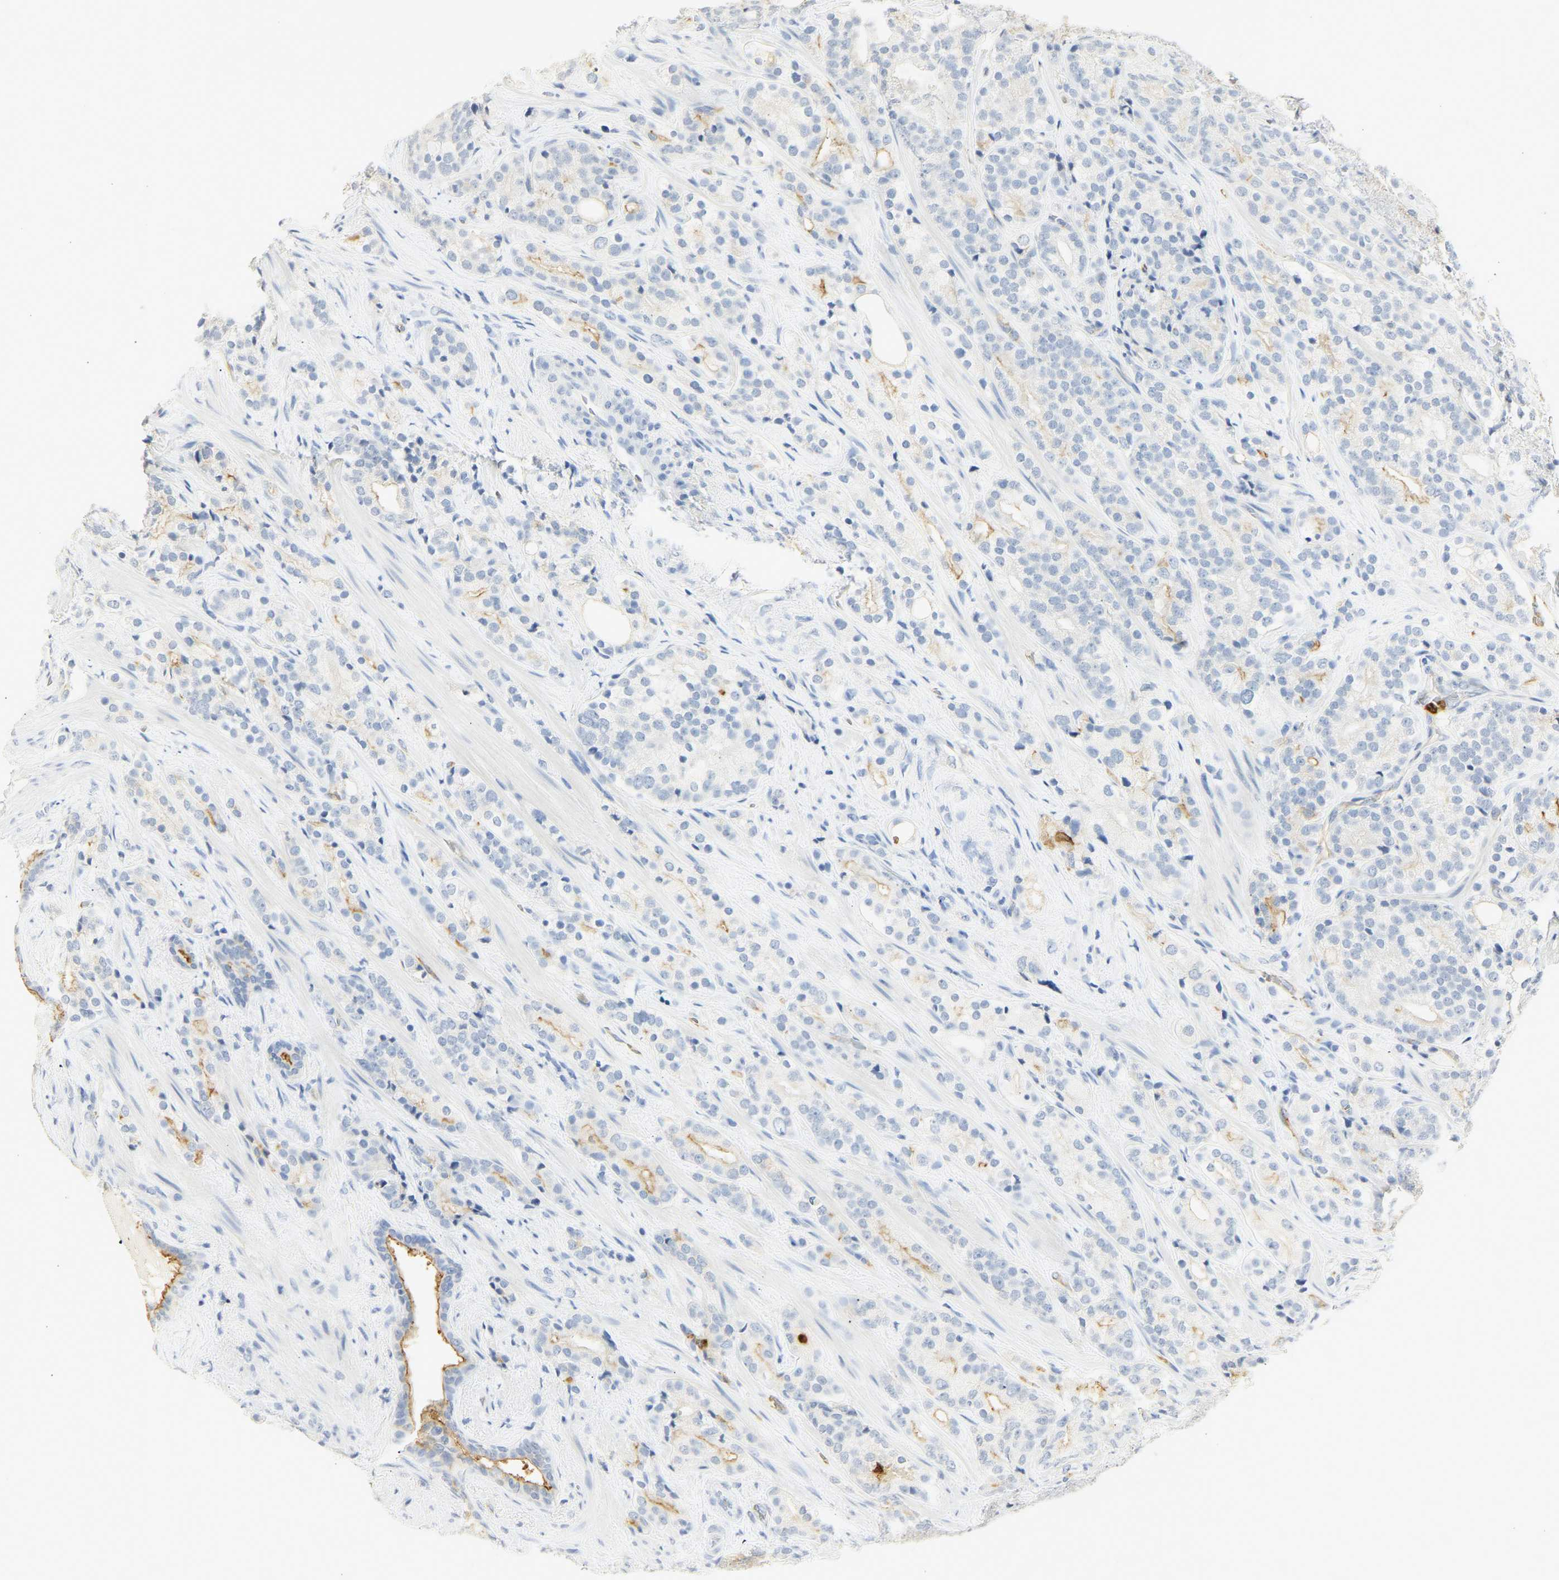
{"staining": {"intensity": "moderate", "quantity": "<25%", "location": "cytoplasmic/membranous"}, "tissue": "prostate cancer", "cell_type": "Tumor cells", "image_type": "cancer", "snomed": [{"axis": "morphology", "description": "Adenocarcinoma, High grade"}, {"axis": "topography", "description": "Prostate"}], "caption": "Immunohistochemical staining of adenocarcinoma (high-grade) (prostate) shows low levels of moderate cytoplasmic/membranous staining in about <25% of tumor cells. The staining was performed using DAB to visualize the protein expression in brown, while the nuclei were stained in blue with hematoxylin (Magnification: 20x).", "gene": "CEACAM5", "patient": {"sex": "male", "age": 71}}